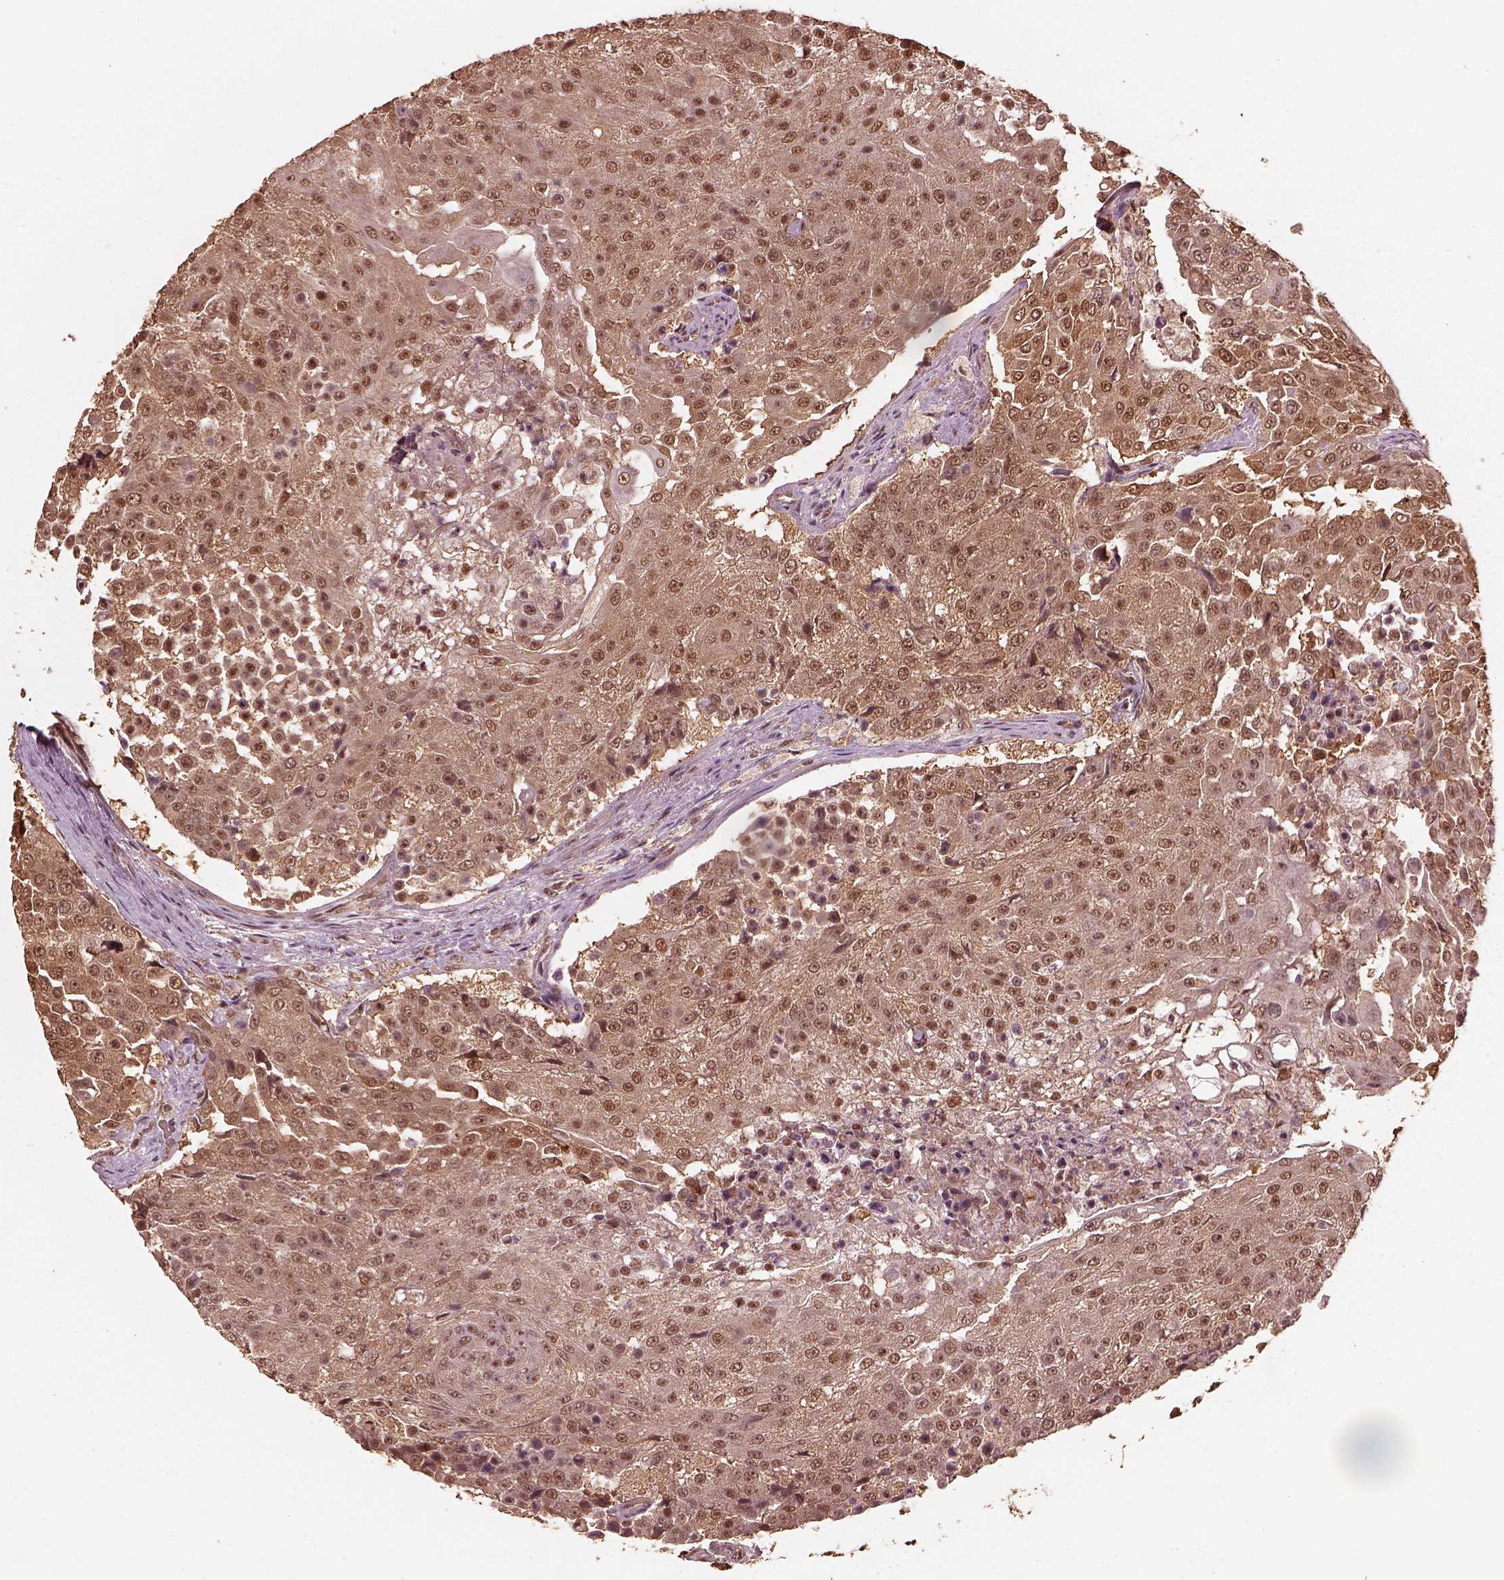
{"staining": {"intensity": "moderate", "quantity": "25%-75%", "location": "cytoplasmic/membranous,nuclear"}, "tissue": "urothelial cancer", "cell_type": "Tumor cells", "image_type": "cancer", "snomed": [{"axis": "morphology", "description": "Urothelial carcinoma, High grade"}, {"axis": "topography", "description": "Urinary bladder"}], "caption": "Human urothelial cancer stained with a protein marker shows moderate staining in tumor cells.", "gene": "PSMC5", "patient": {"sex": "female", "age": 63}}